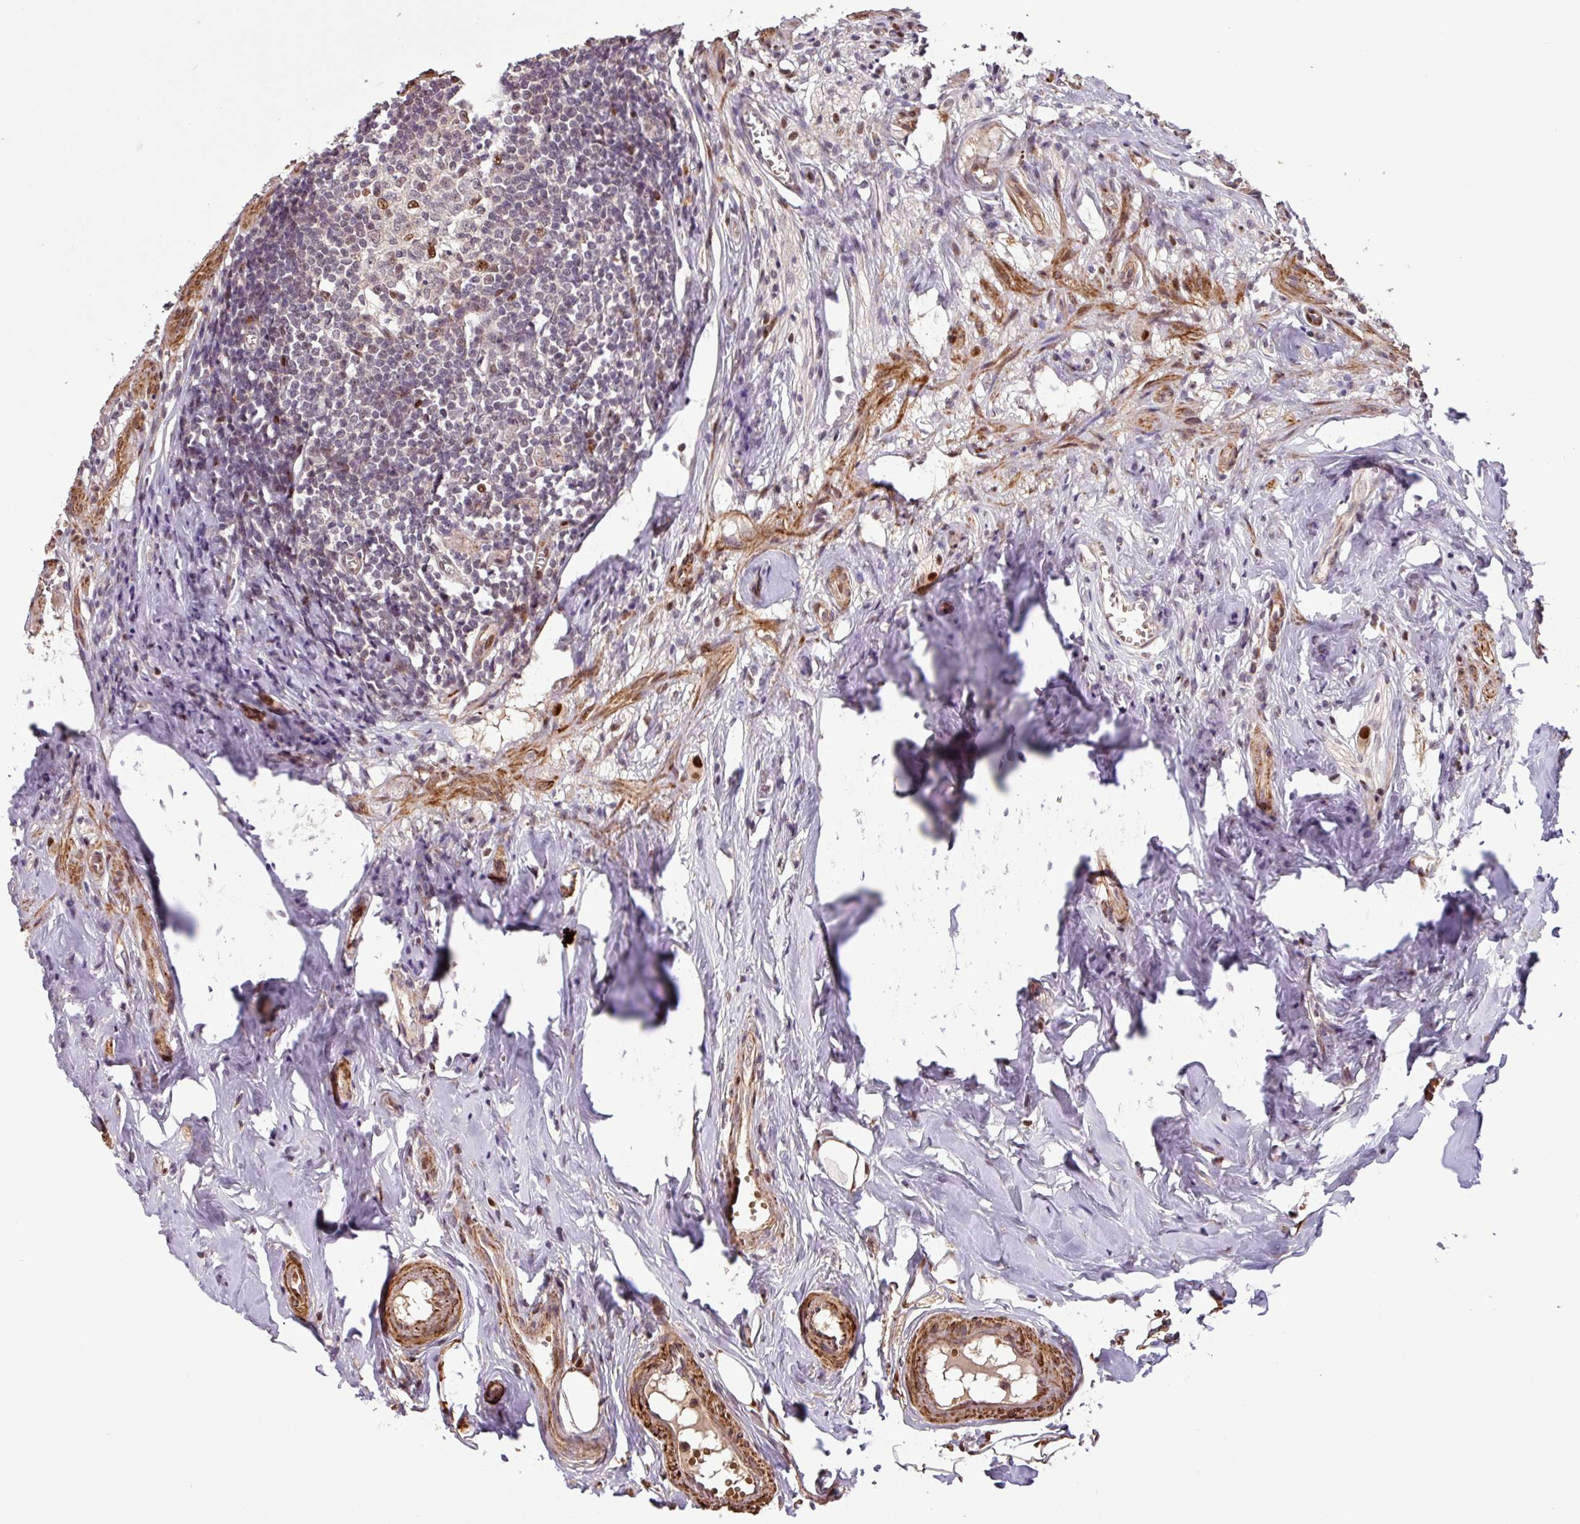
{"staining": {"intensity": "moderate", "quantity": "25%-75%", "location": "nuclear"}, "tissue": "appendix", "cell_type": "Lymphoid tissue", "image_type": "normal", "snomed": [{"axis": "morphology", "description": "Normal tissue, NOS"}, {"axis": "topography", "description": "Appendix"}], "caption": "High-magnification brightfield microscopy of normal appendix stained with DAB (brown) and counterstained with hematoxylin (blue). lymphoid tissue exhibit moderate nuclear staining is identified in about25%-75% of cells.", "gene": "SLC22A24", "patient": {"sex": "female", "age": 51}}